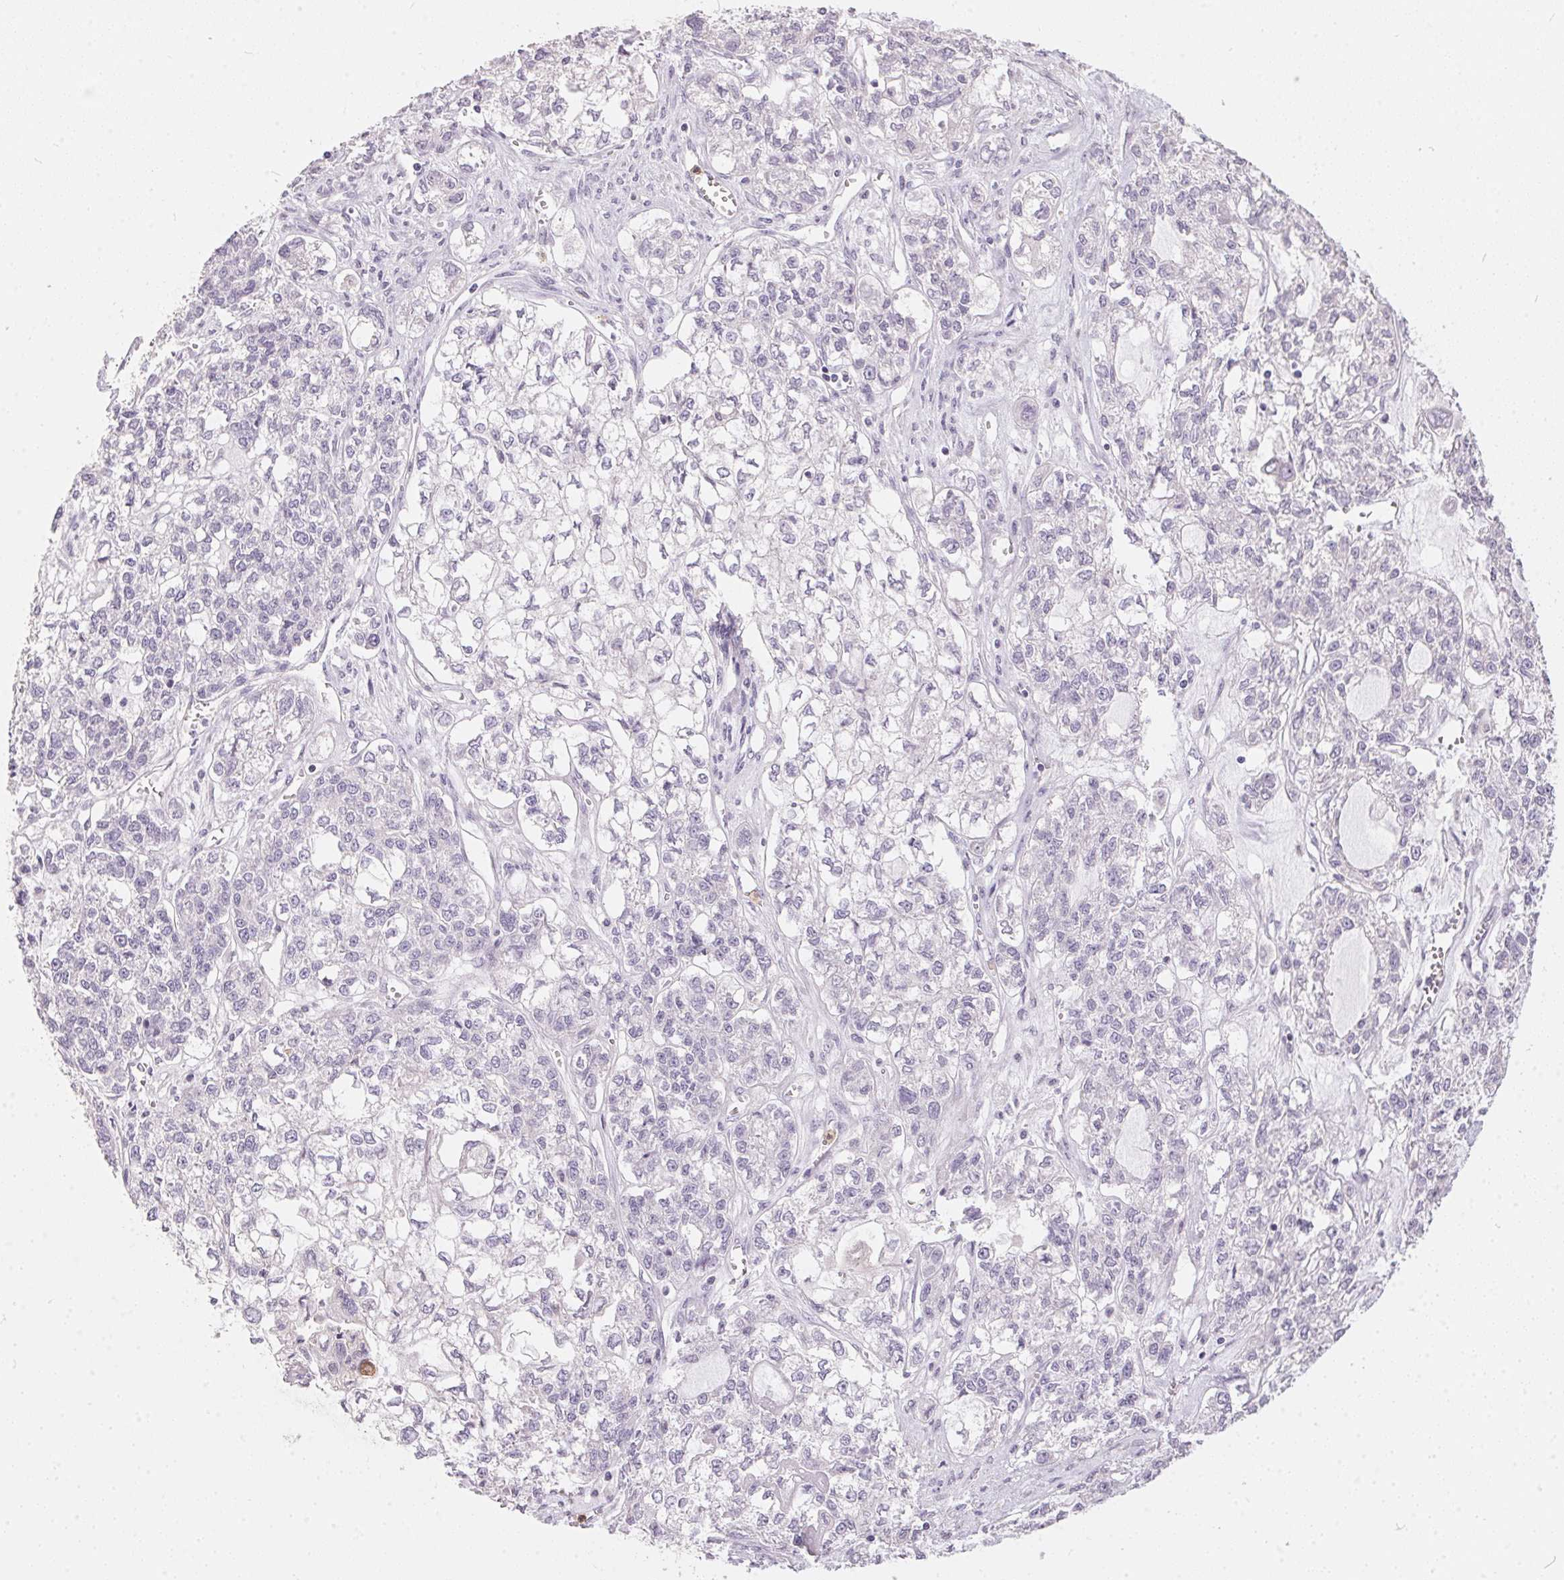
{"staining": {"intensity": "negative", "quantity": "none", "location": "none"}, "tissue": "ovarian cancer", "cell_type": "Tumor cells", "image_type": "cancer", "snomed": [{"axis": "morphology", "description": "Carcinoma, endometroid"}, {"axis": "topography", "description": "Ovary"}], "caption": "The immunohistochemistry (IHC) photomicrograph has no significant positivity in tumor cells of ovarian endometroid carcinoma tissue.", "gene": "SERPINB1", "patient": {"sex": "female", "age": 64}}